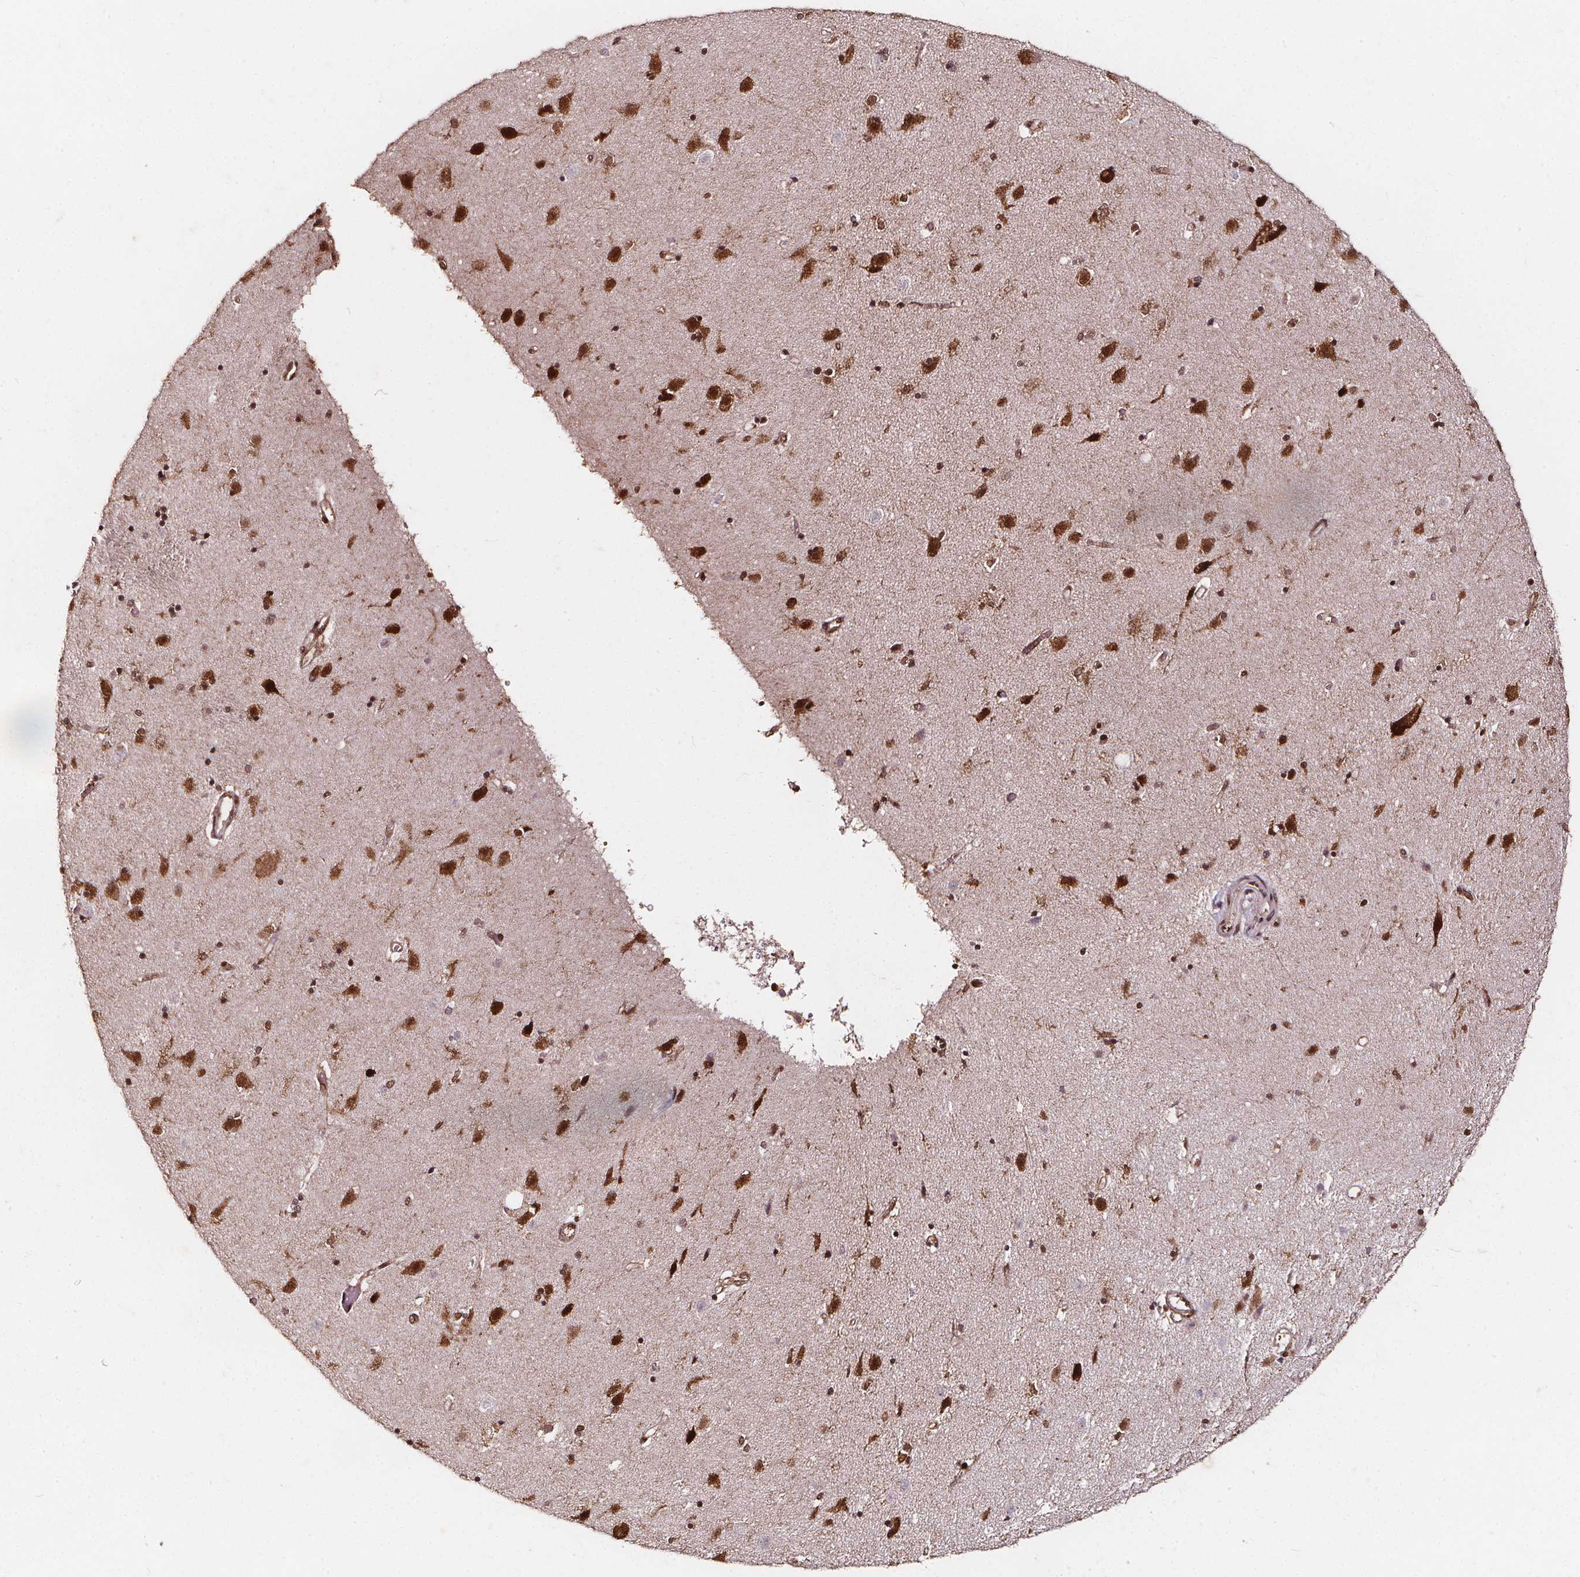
{"staining": {"intensity": "weak", "quantity": "<25%", "location": "cytoplasmic/membranous"}, "tissue": "caudate", "cell_type": "Glial cells", "image_type": "normal", "snomed": [{"axis": "morphology", "description": "Normal tissue, NOS"}, {"axis": "topography", "description": "Lateral ventricle wall"}], "caption": "This image is of unremarkable caudate stained with immunohistochemistry to label a protein in brown with the nuclei are counter-stained blue. There is no staining in glial cells. (Stains: DAB (3,3'-diaminobenzidine) immunohistochemistry (IHC) with hematoxylin counter stain, Microscopy: brightfield microscopy at high magnification).", "gene": "SMN1", "patient": {"sex": "female", "age": 71}}